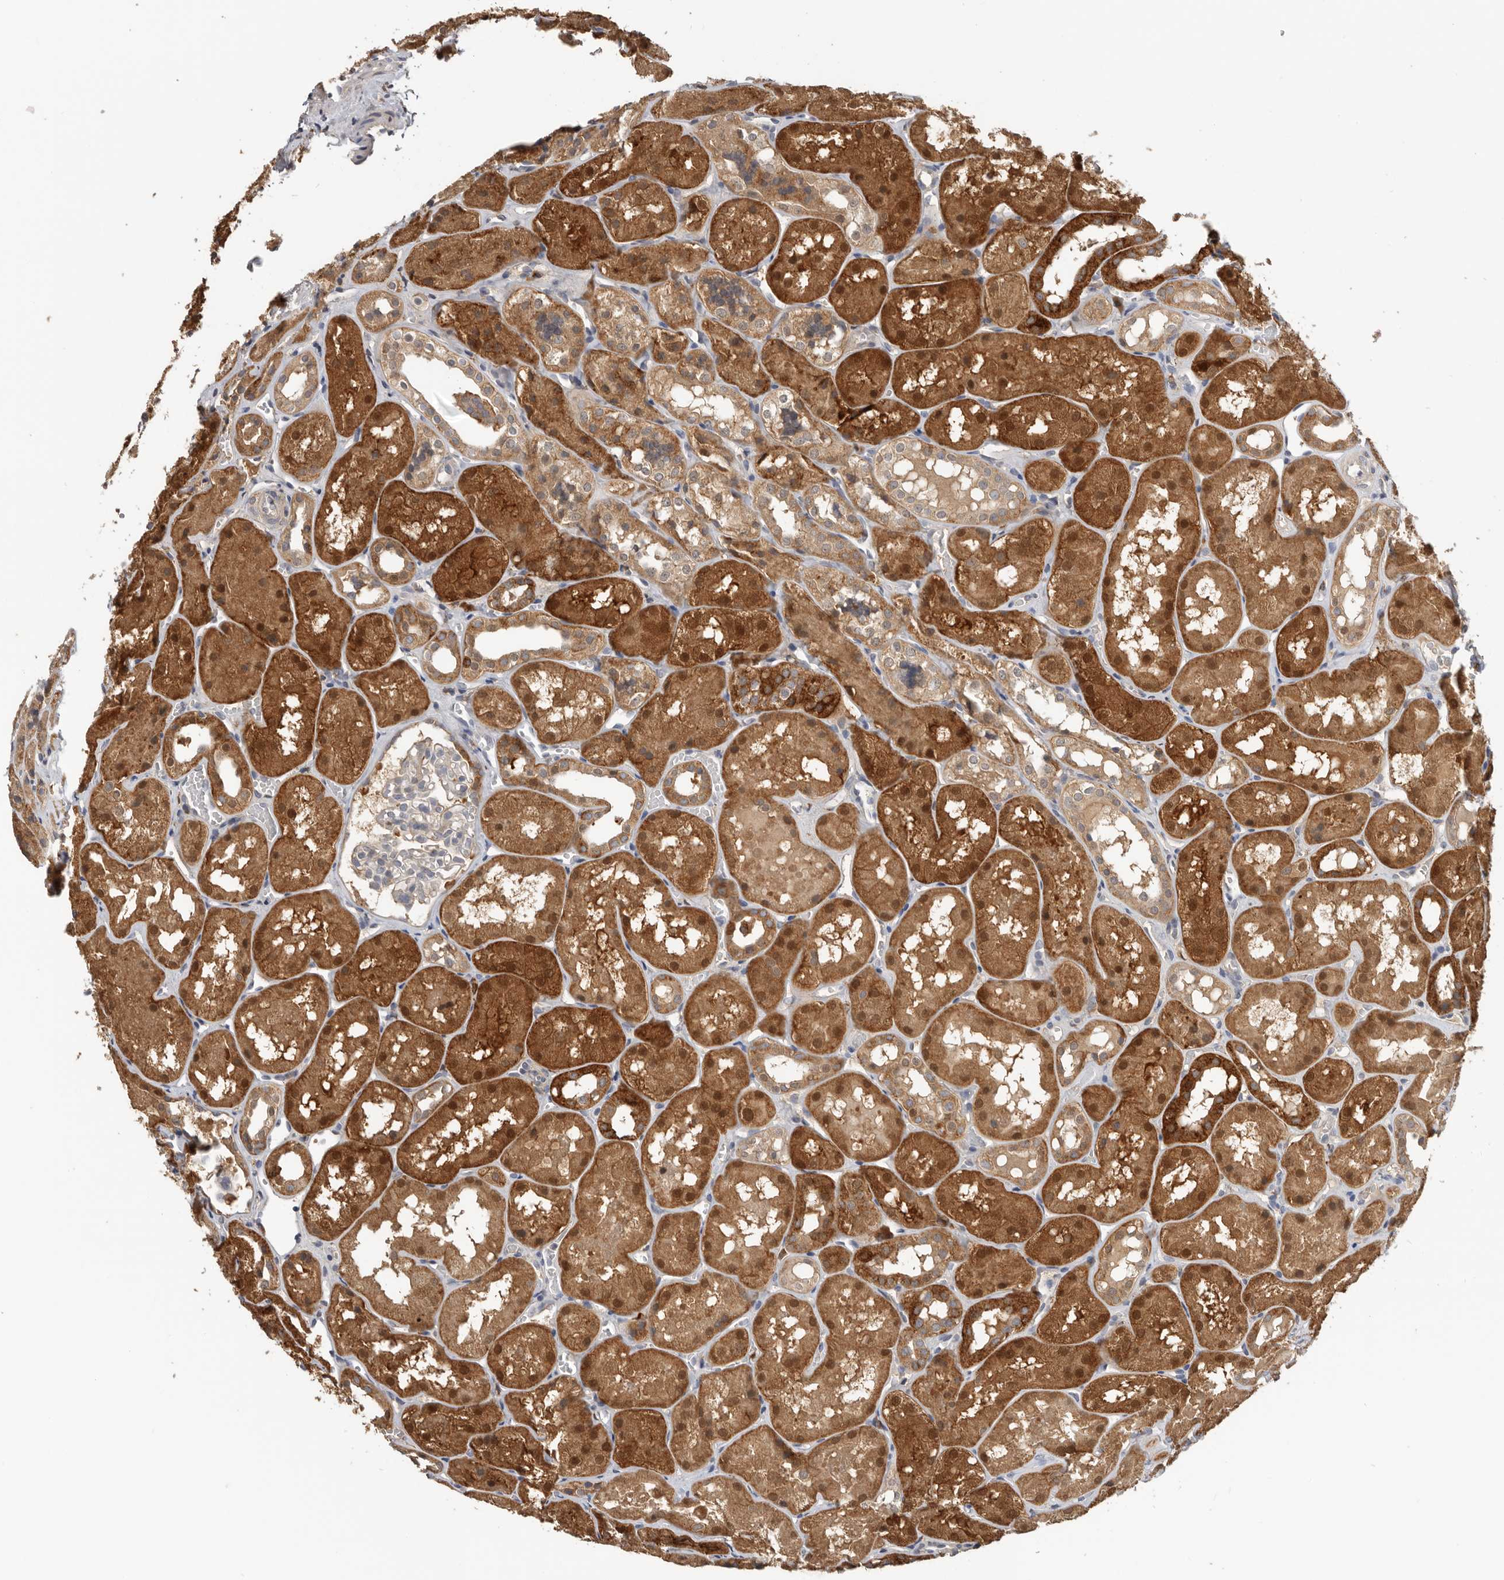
{"staining": {"intensity": "moderate", "quantity": "<25%", "location": "cytoplasmic/membranous"}, "tissue": "kidney", "cell_type": "Cells in glomeruli", "image_type": "normal", "snomed": [{"axis": "morphology", "description": "Normal tissue, NOS"}, {"axis": "topography", "description": "Kidney"}], "caption": "There is low levels of moderate cytoplasmic/membranous positivity in cells in glomeruli of unremarkable kidney, as demonstrated by immunohistochemical staining (brown color).", "gene": "TFRC", "patient": {"sex": "male", "age": 16}}